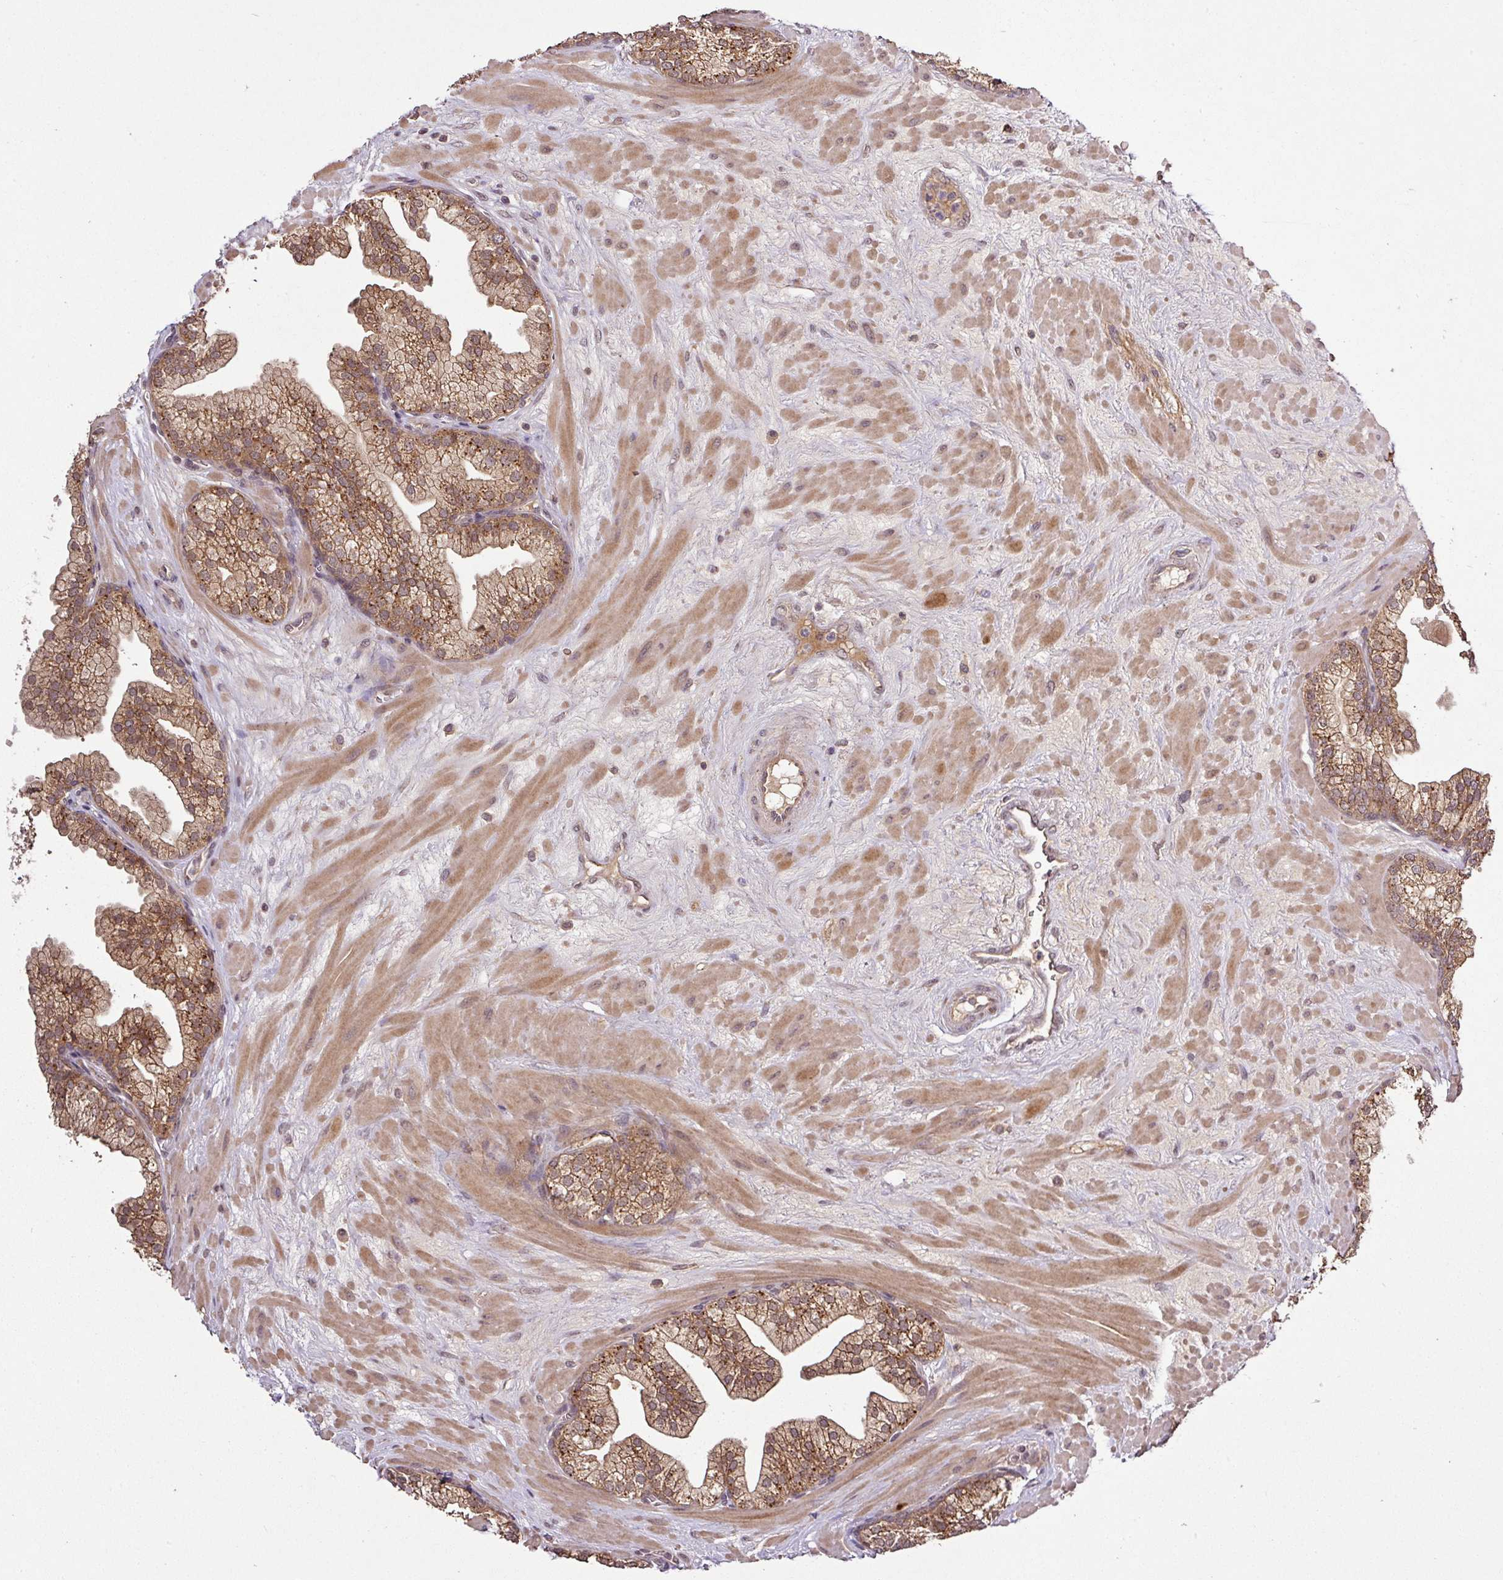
{"staining": {"intensity": "moderate", "quantity": ">75%", "location": "cytoplasmic/membranous"}, "tissue": "prostate", "cell_type": "Glandular cells", "image_type": "normal", "snomed": [{"axis": "morphology", "description": "Normal tissue, NOS"}, {"axis": "topography", "description": "Prostate"}, {"axis": "topography", "description": "Peripheral nerve tissue"}], "caption": "Immunohistochemistry (IHC) (DAB (3,3'-diaminobenzidine)) staining of unremarkable prostate shows moderate cytoplasmic/membranous protein positivity in about >75% of glandular cells.", "gene": "FAIM", "patient": {"sex": "male", "age": 61}}